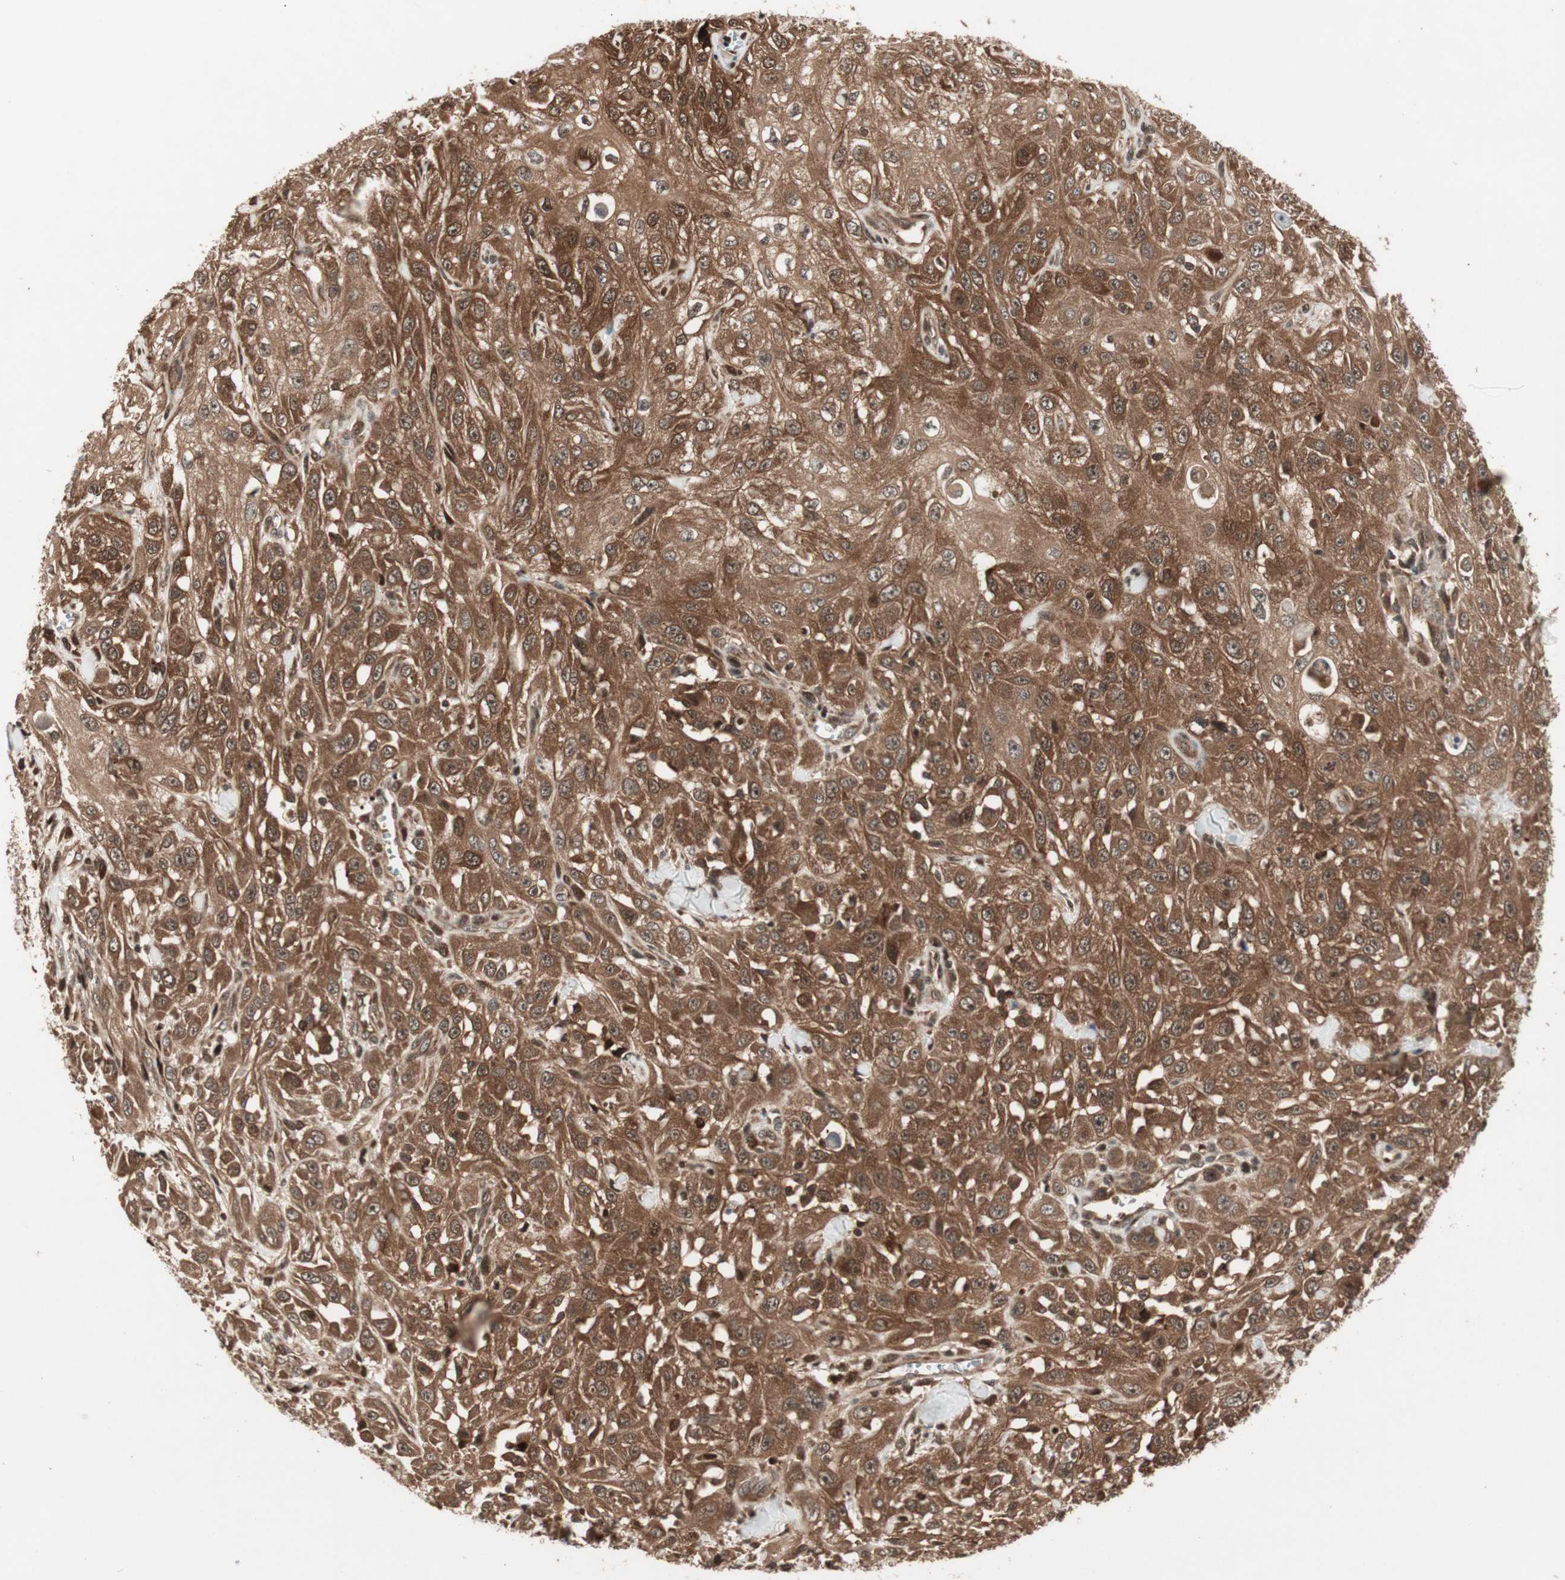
{"staining": {"intensity": "strong", "quantity": ">75%", "location": "cytoplasmic/membranous"}, "tissue": "skin cancer", "cell_type": "Tumor cells", "image_type": "cancer", "snomed": [{"axis": "morphology", "description": "Squamous cell carcinoma, NOS"}, {"axis": "morphology", "description": "Squamous cell carcinoma, metastatic, NOS"}, {"axis": "topography", "description": "Skin"}, {"axis": "topography", "description": "Lymph node"}], "caption": "Protein staining of squamous cell carcinoma (skin) tissue reveals strong cytoplasmic/membranous positivity in approximately >75% of tumor cells.", "gene": "PRKG2", "patient": {"sex": "male", "age": 75}}